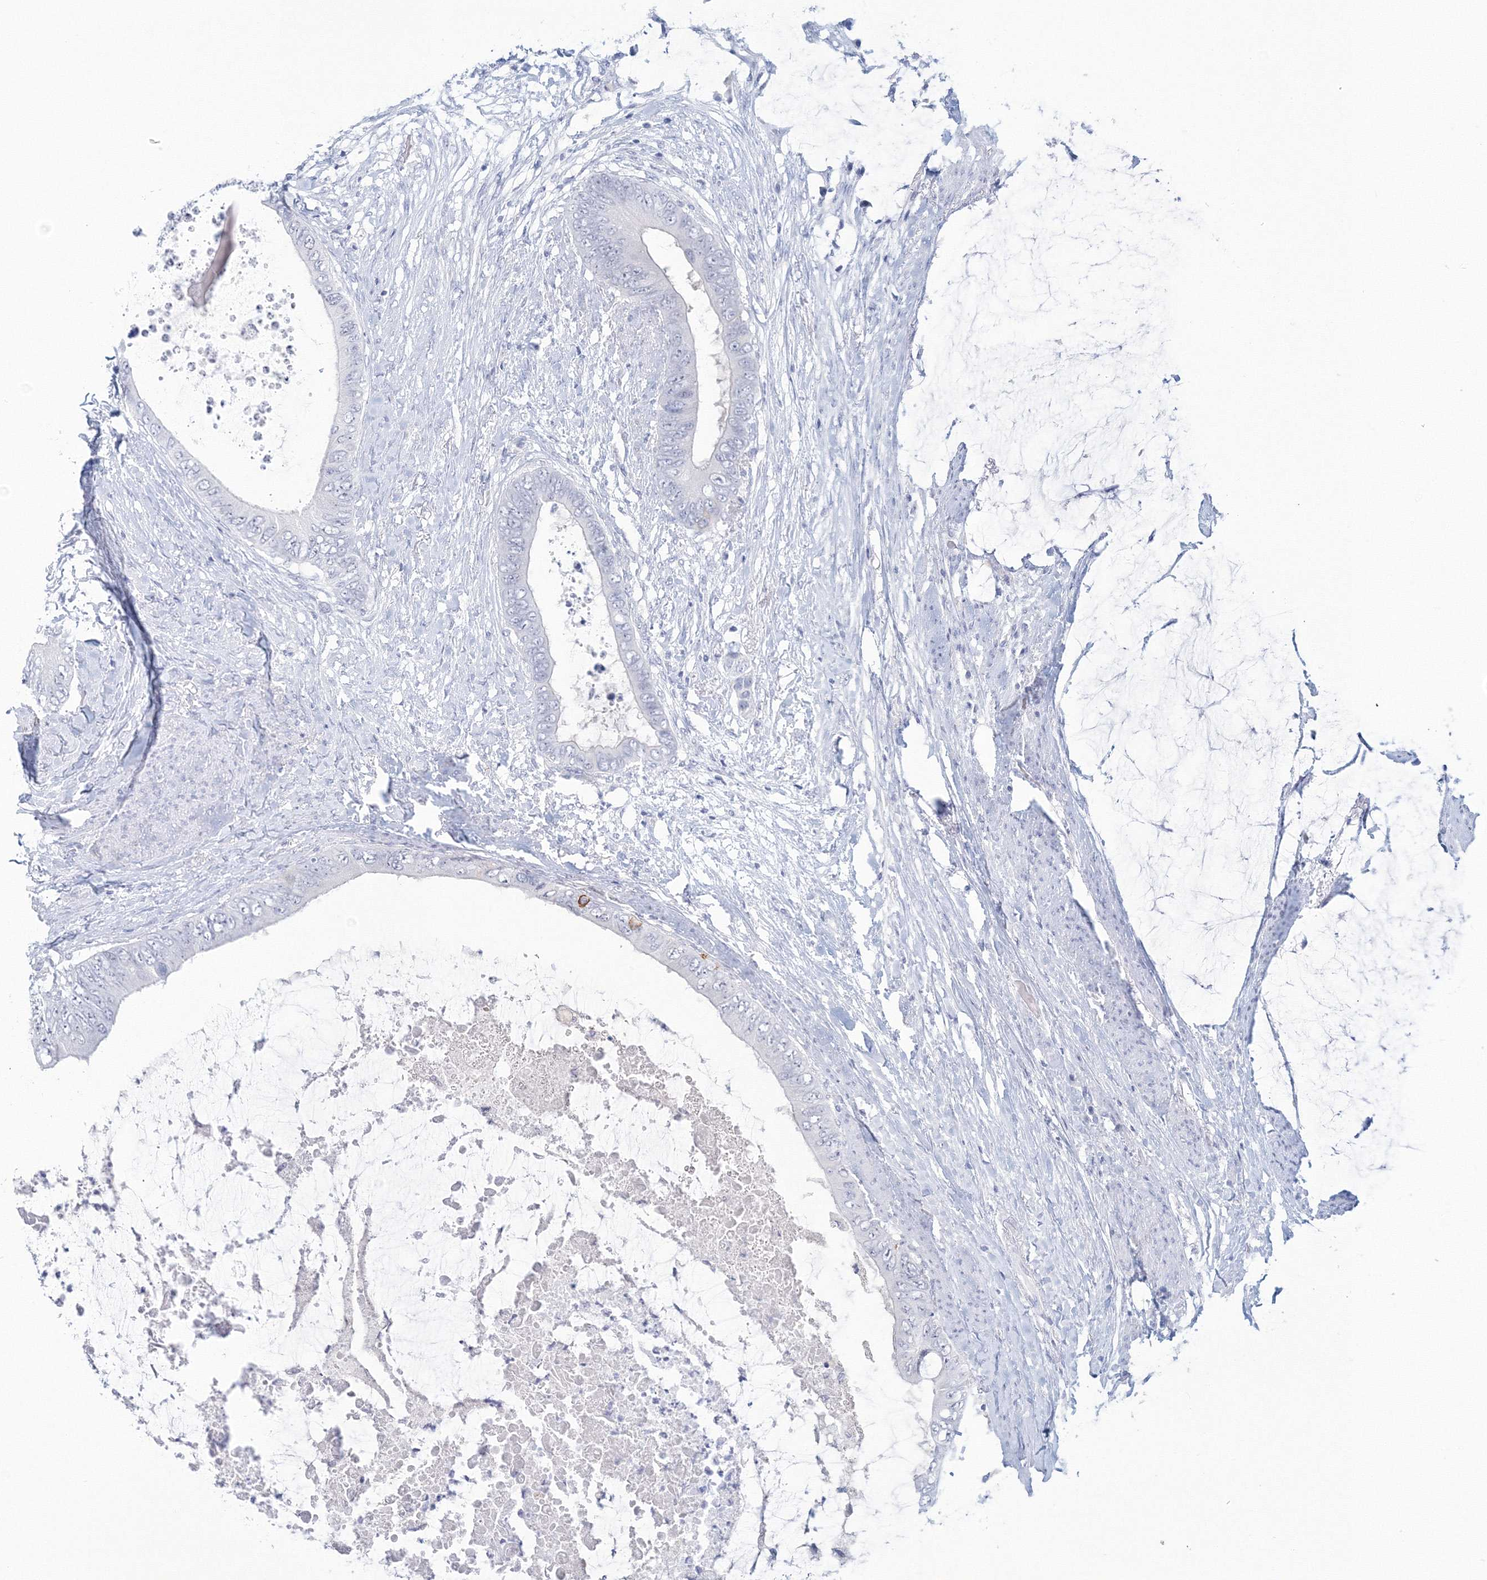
{"staining": {"intensity": "moderate", "quantity": "<25%", "location": "cytoplasmic/membranous"}, "tissue": "colorectal cancer", "cell_type": "Tumor cells", "image_type": "cancer", "snomed": [{"axis": "morphology", "description": "Normal tissue, NOS"}, {"axis": "morphology", "description": "Adenocarcinoma, NOS"}, {"axis": "topography", "description": "Rectum"}, {"axis": "topography", "description": "Peripheral nerve tissue"}], "caption": "Immunohistochemical staining of human colorectal adenocarcinoma demonstrates low levels of moderate cytoplasmic/membranous staining in about <25% of tumor cells. The staining was performed using DAB, with brown indicating positive protein expression. Nuclei are stained blue with hematoxylin.", "gene": "VSIG1", "patient": {"sex": "female", "age": 77}}